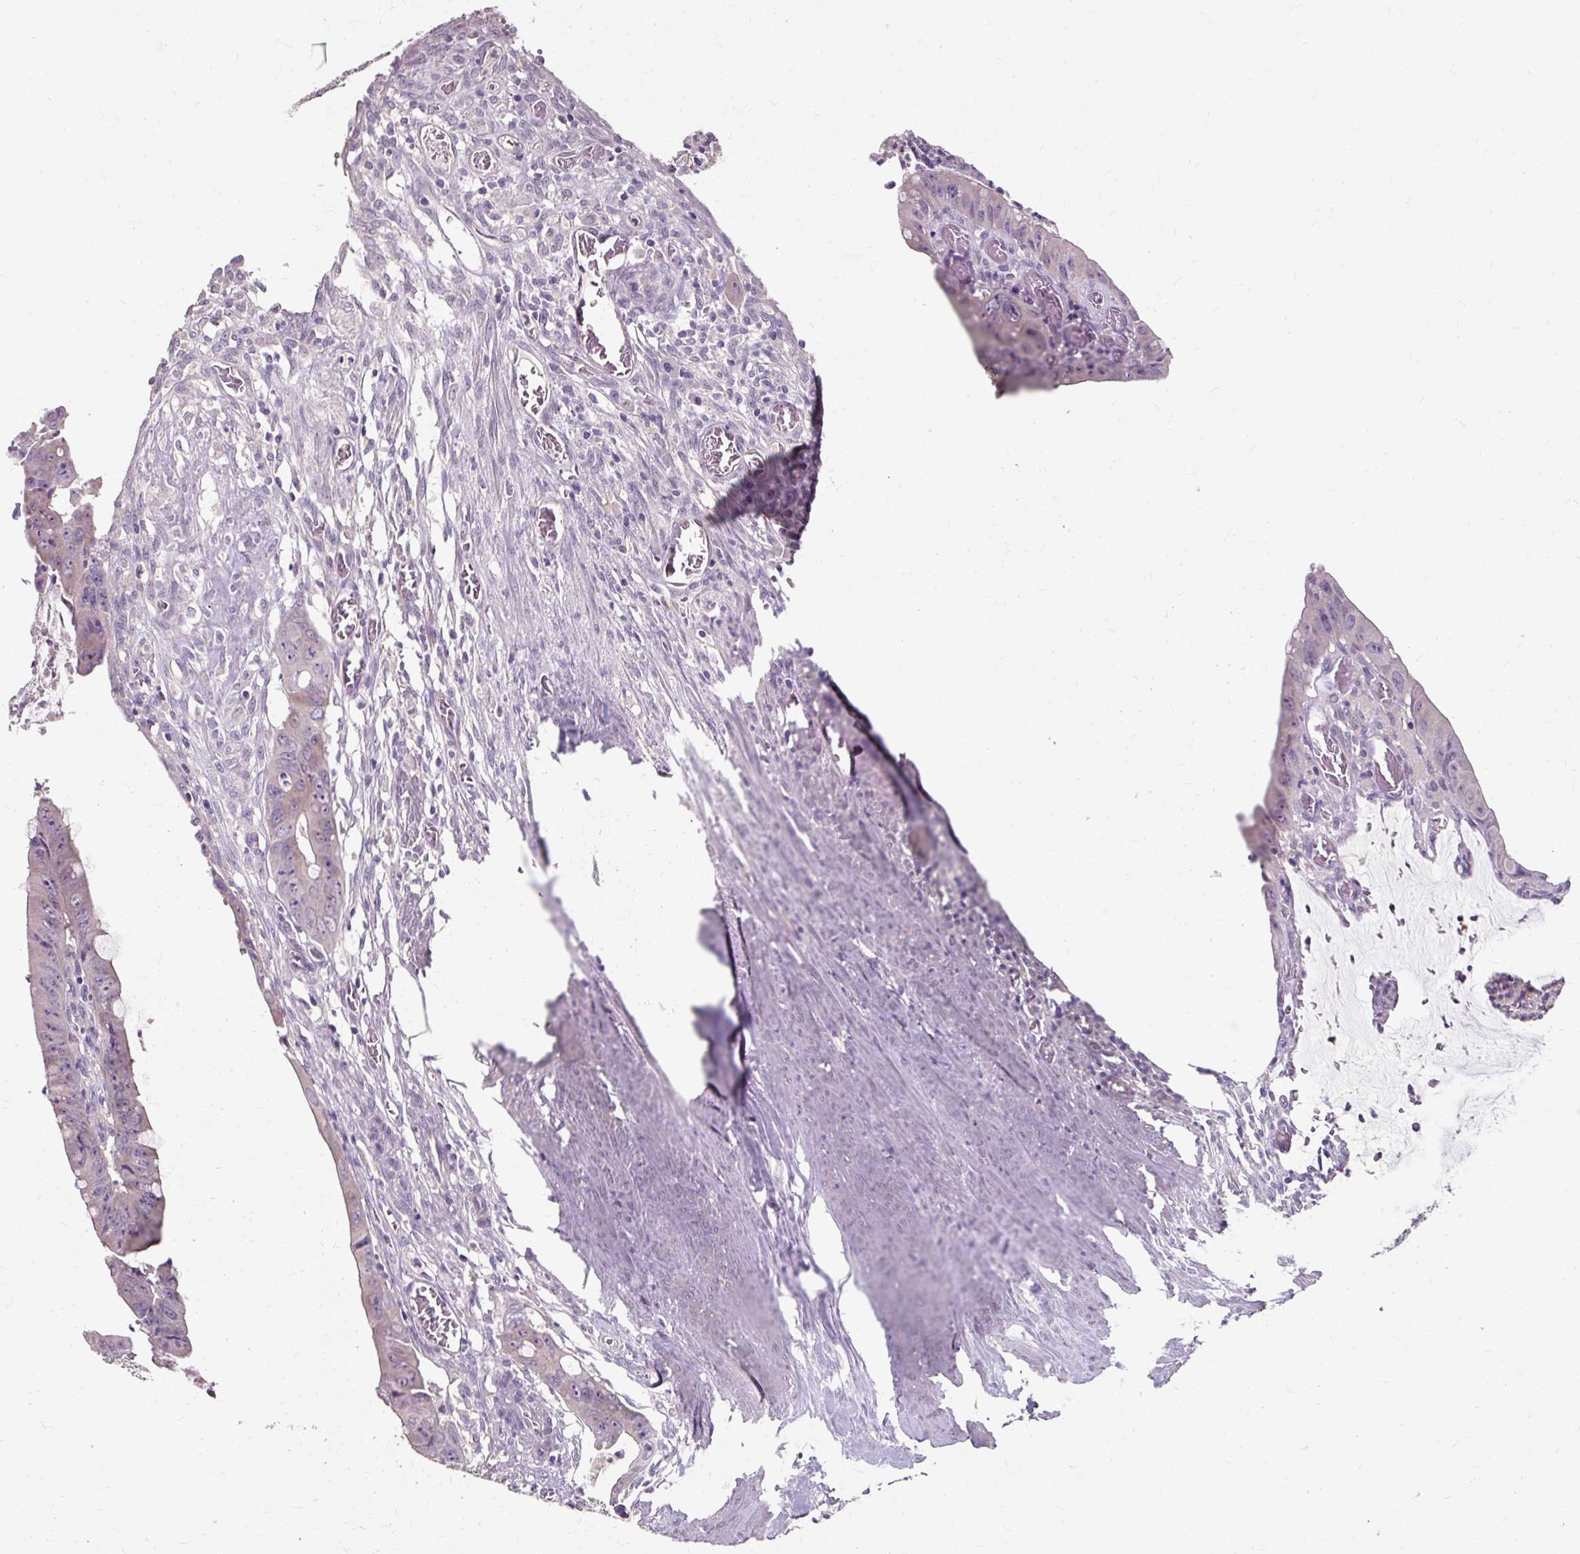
{"staining": {"intensity": "negative", "quantity": "none", "location": "none"}, "tissue": "colorectal cancer", "cell_type": "Tumor cells", "image_type": "cancer", "snomed": [{"axis": "morphology", "description": "Adenocarcinoma, NOS"}, {"axis": "topography", "description": "Rectum"}], "caption": "A photomicrograph of colorectal adenocarcinoma stained for a protein reveals no brown staining in tumor cells. (Immunohistochemistry (ihc), brightfield microscopy, high magnification).", "gene": "KLHL24", "patient": {"sex": "male", "age": 78}}